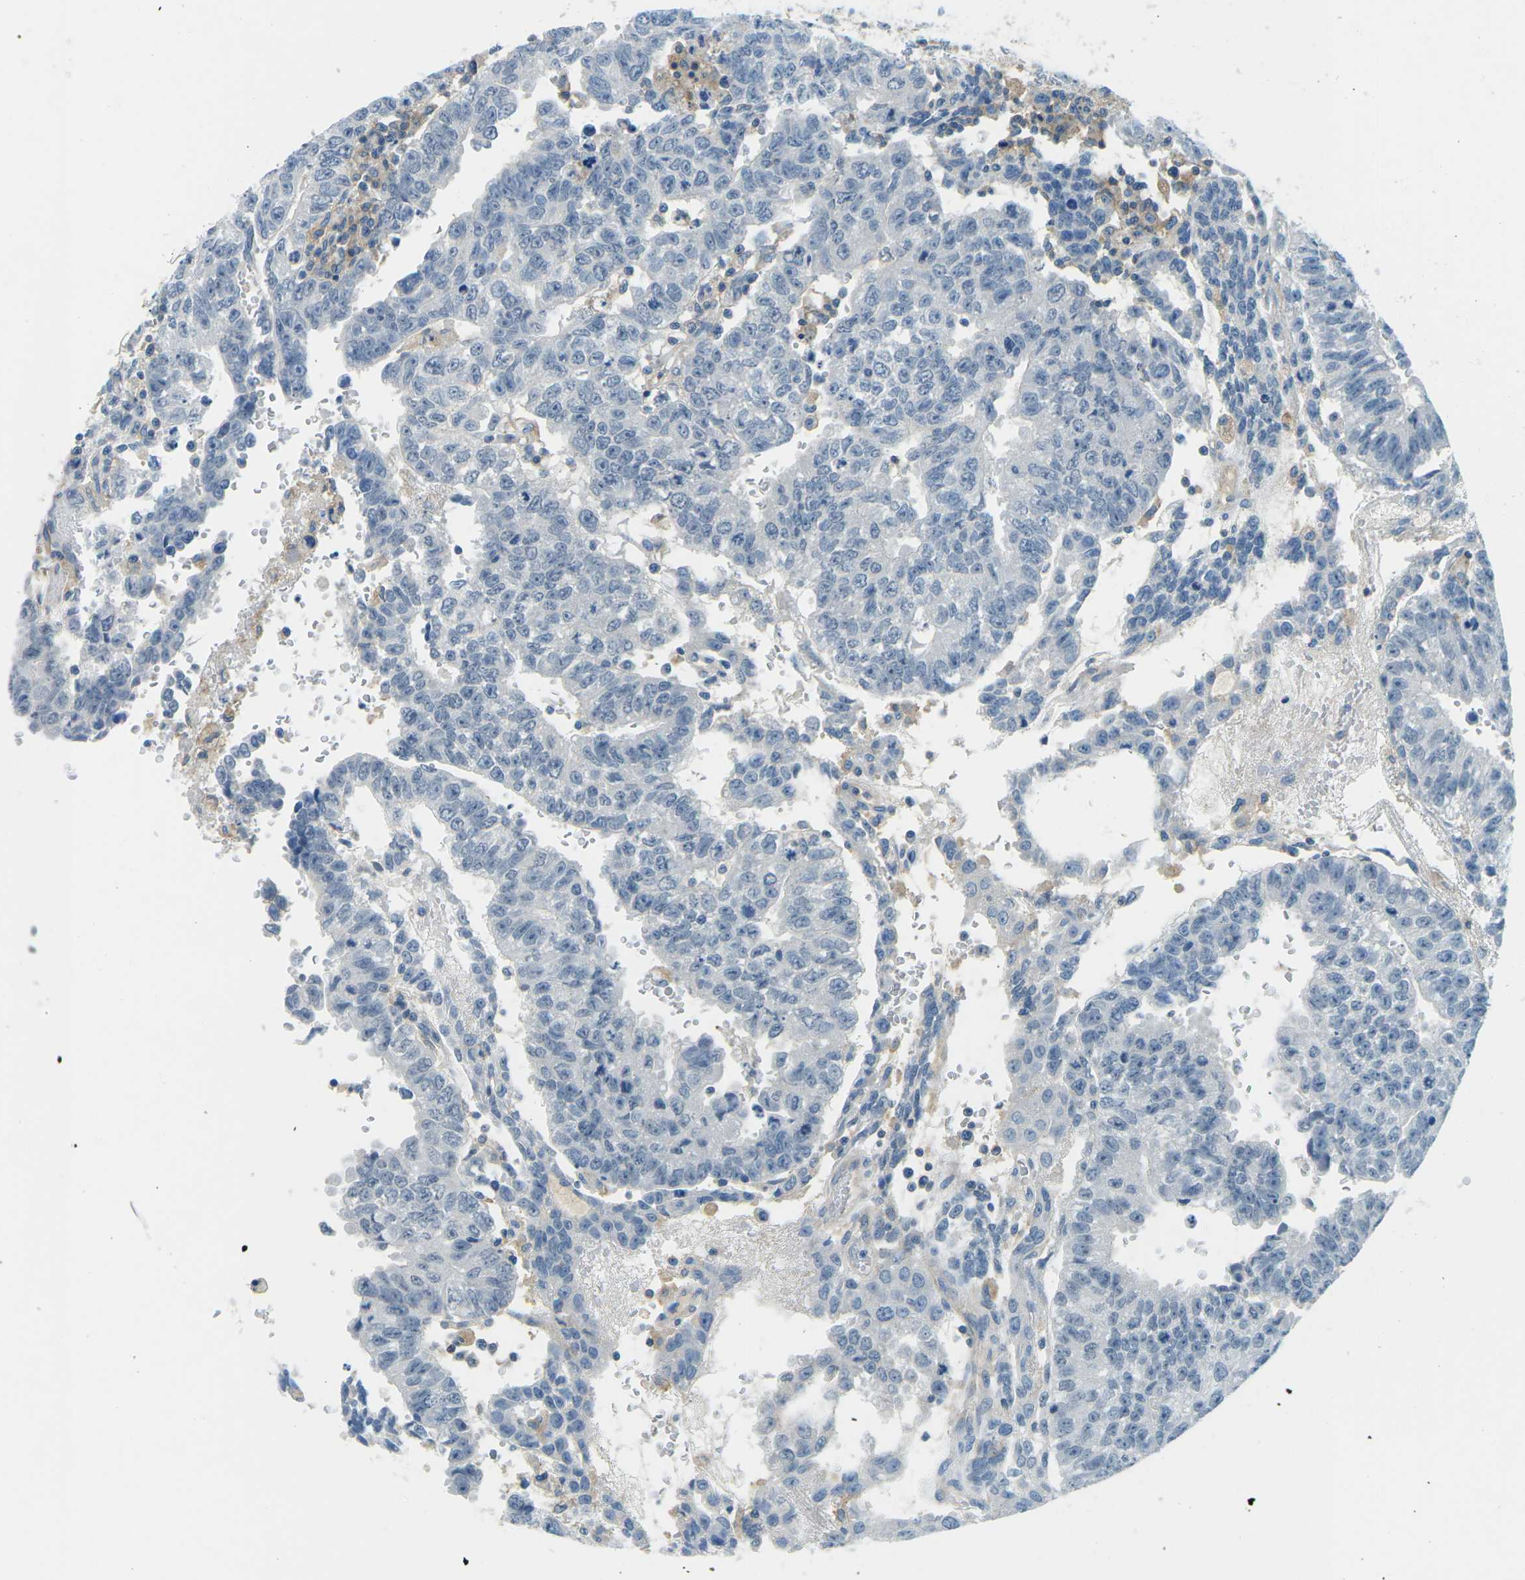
{"staining": {"intensity": "negative", "quantity": "none", "location": "none"}, "tissue": "testis cancer", "cell_type": "Tumor cells", "image_type": "cancer", "snomed": [{"axis": "morphology", "description": "Seminoma, NOS"}, {"axis": "morphology", "description": "Carcinoma, Embryonal, NOS"}, {"axis": "topography", "description": "Testis"}], "caption": "This is an immunohistochemistry image of human testis cancer. There is no expression in tumor cells.", "gene": "CD47", "patient": {"sex": "male", "age": 52}}